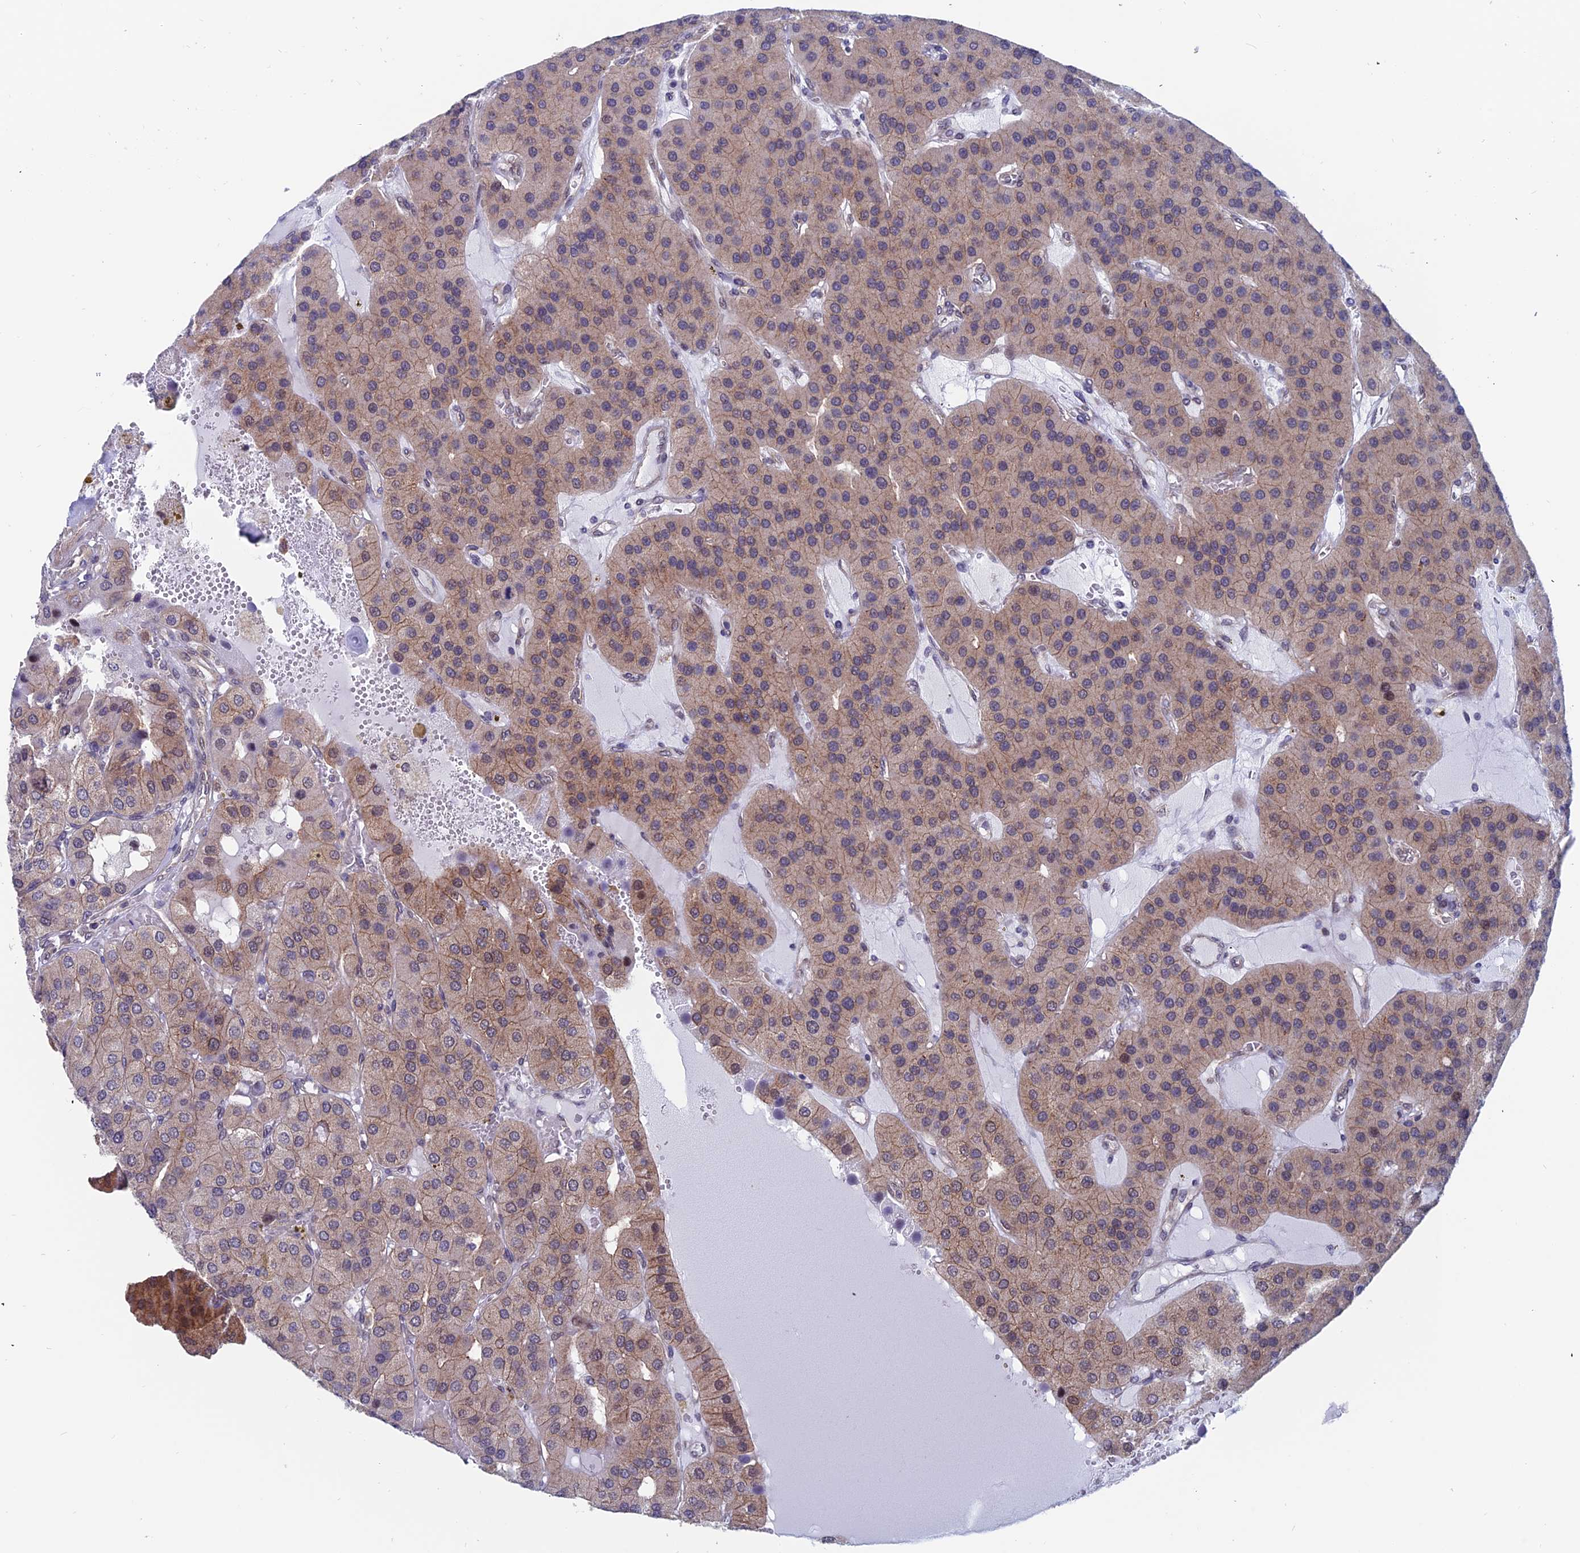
{"staining": {"intensity": "moderate", "quantity": "25%-75%", "location": "cytoplasmic/membranous"}, "tissue": "parathyroid gland", "cell_type": "Glandular cells", "image_type": "normal", "snomed": [{"axis": "morphology", "description": "Normal tissue, NOS"}, {"axis": "morphology", "description": "Adenoma, NOS"}, {"axis": "topography", "description": "Parathyroid gland"}], "caption": "Moderate cytoplasmic/membranous staining is present in about 25%-75% of glandular cells in normal parathyroid gland. (DAB (3,3'-diaminobenzidine) IHC, brown staining for protein, blue staining for nuclei).", "gene": "IGBP1", "patient": {"sex": "female", "age": 86}}